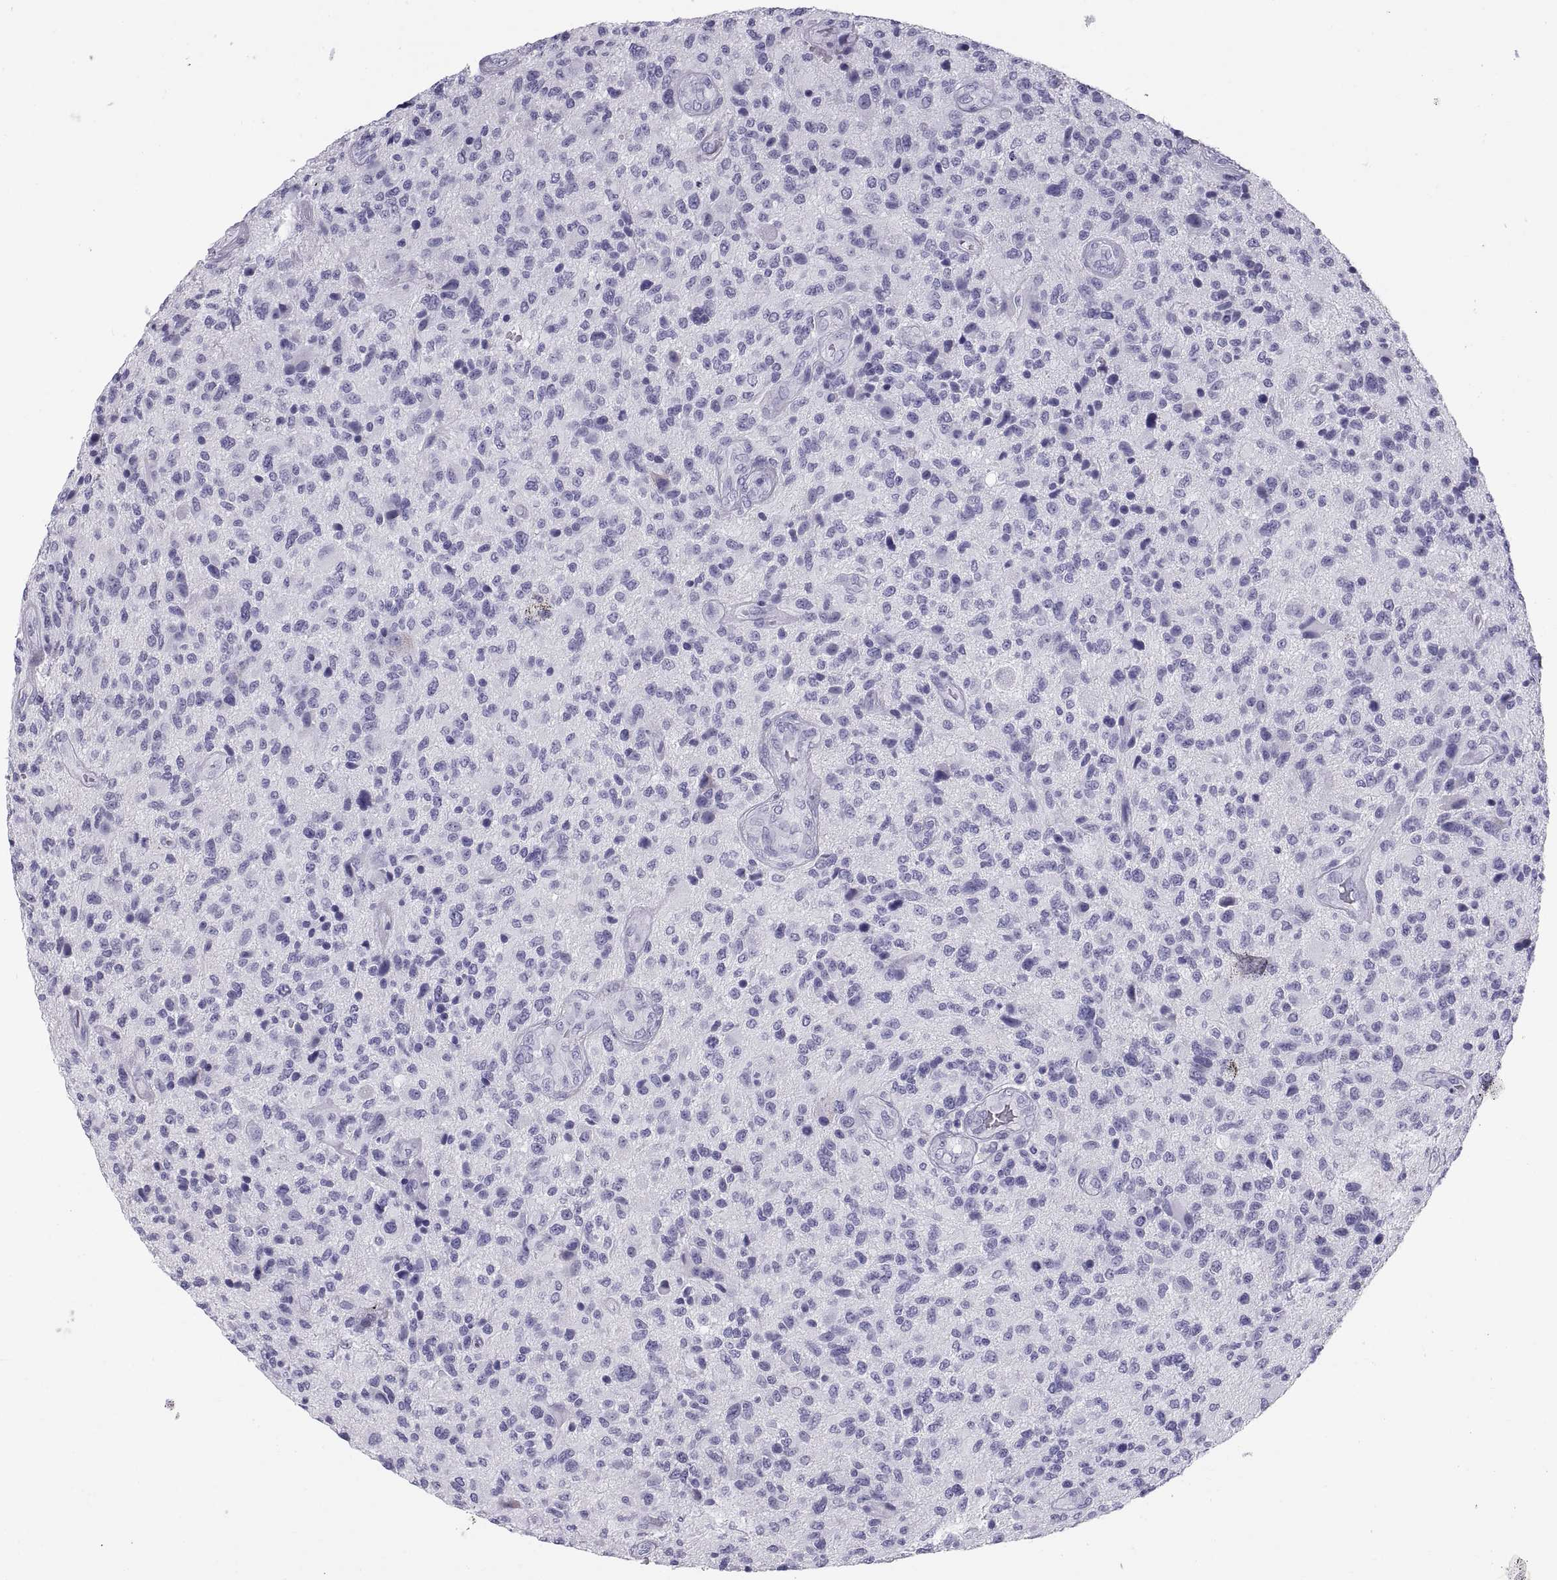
{"staining": {"intensity": "negative", "quantity": "none", "location": "none"}, "tissue": "glioma", "cell_type": "Tumor cells", "image_type": "cancer", "snomed": [{"axis": "morphology", "description": "Glioma, malignant, High grade"}, {"axis": "topography", "description": "Brain"}], "caption": "There is no significant staining in tumor cells of malignant glioma (high-grade). The staining was performed using DAB (3,3'-diaminobenzidine) to visualize the protein expression in brown, while the nuclei were stained in blue with hematoxylin (Magnification: 20x).", "gene": "CT47A10", "patient": {"sex": "male", "age": 47}}